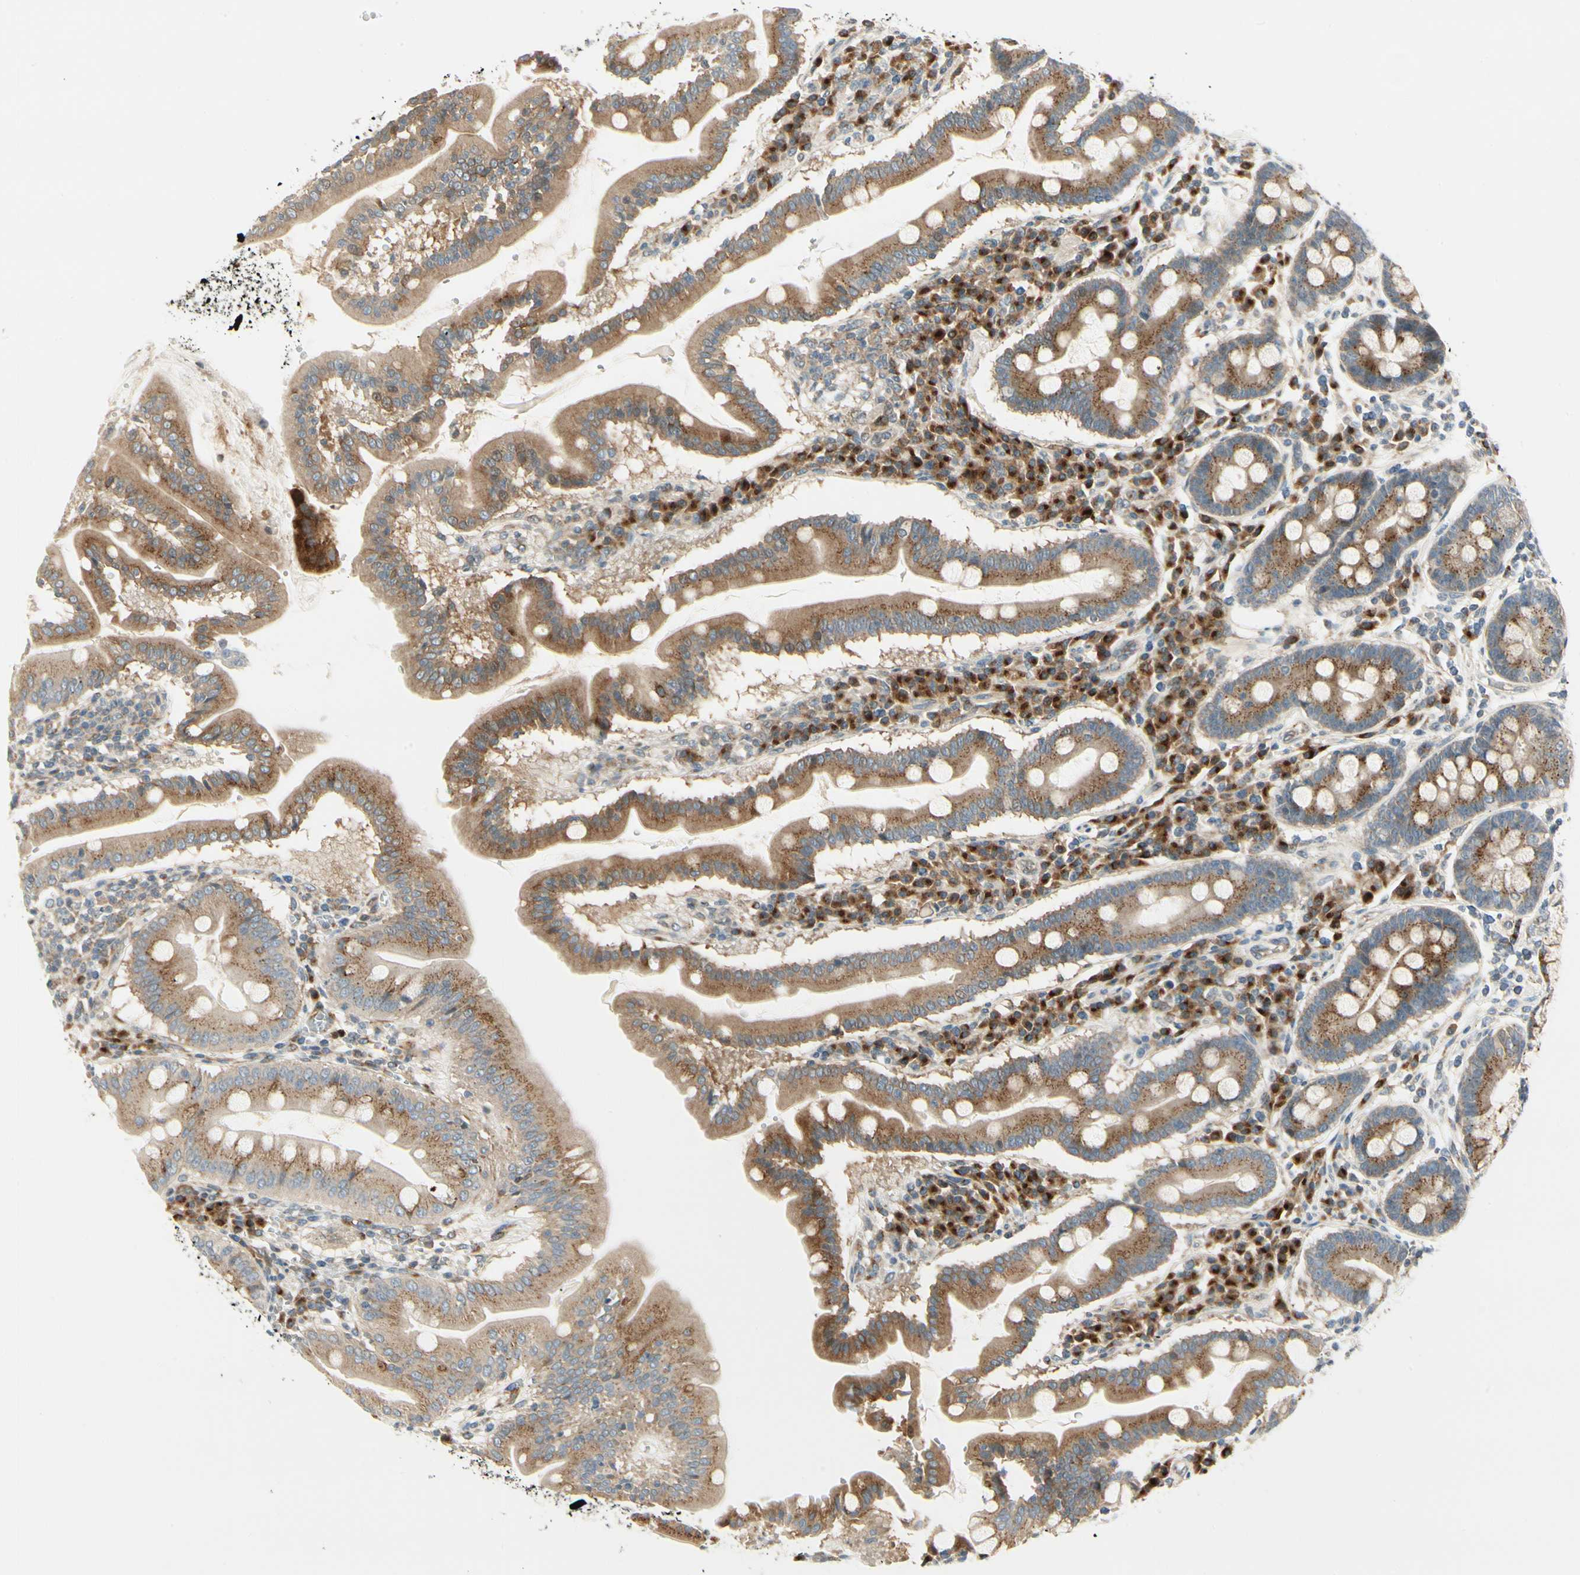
{"staining": {"intensity": "strong", "quantity": ">75%", "location": "cytoplasmic/membranous"}, "tissue": "duodenum", "cell_type": "Glandular cells", "image_type": "normal", "snomed": [{"axis": "morphology", "description": "Normal tissue, NOS"}, {"axis": "topography", "description": "Duodenum"}], "caption": "This histopathology image shows immunohistochemistry (IHC) staining of benign human duodenum, with high strong cytoplasmic/membranous expression in about >75% of glandular cells.", "gene": "MANSC1", "patient": {"sex": "male", "age": 50}}